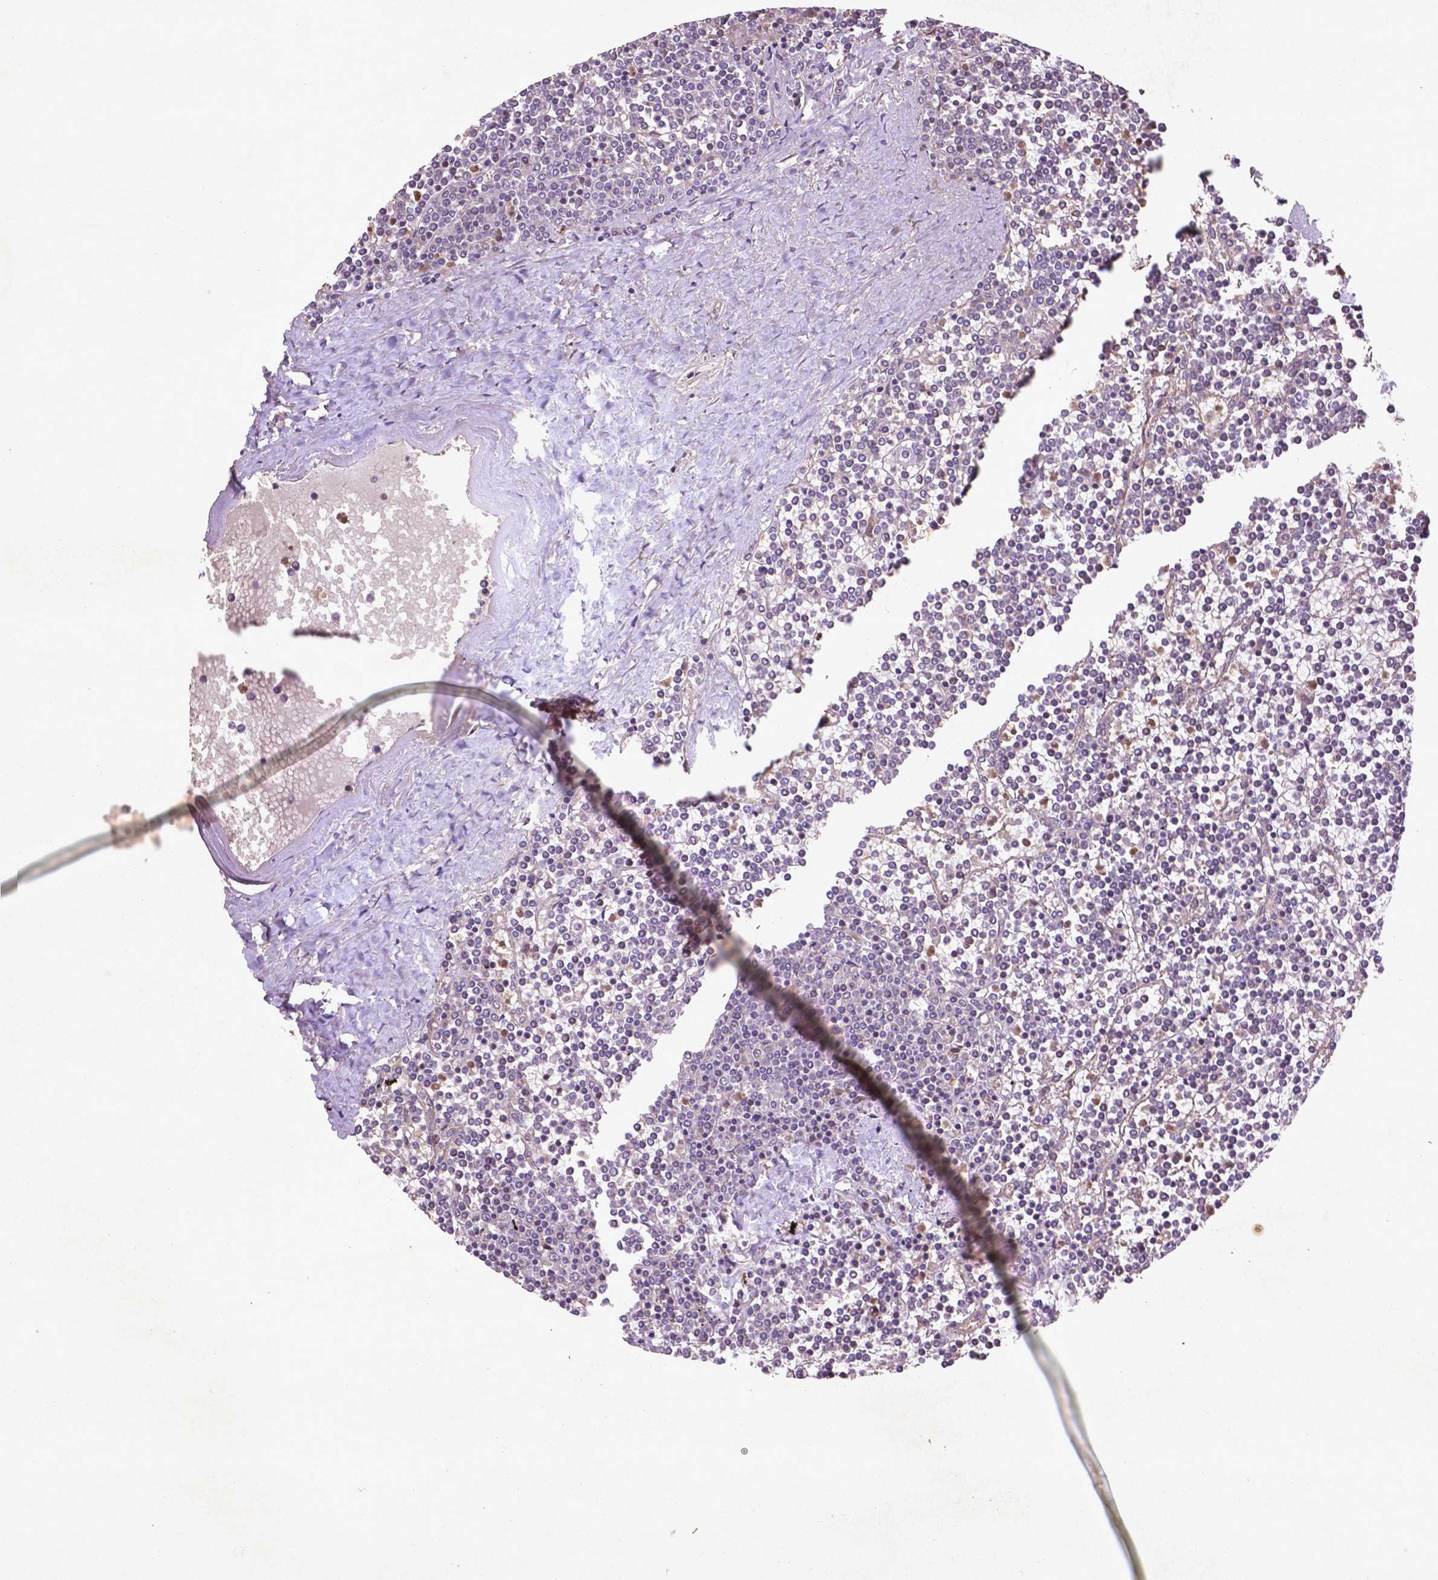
{"staining": {"intensity": "negative", "quantity": "none", "location": "none"}, "tissue": "lymphoma", "cell_type": "Tumor cells", "image_type": "cancer", "snomed": [{"axis": "morphology", "description": "Malignant lymphoma, non-Hodgkin's type, Low grade"}, {"axis": "topography", "description": "Spleen"}], "caption": "This is an immunohistochemistry (IHC) photomicrograph of human lymphoma. There is no positivity in tumor cells.", "gene": "COQ2", "patient": {"sex": "female", "age": 19}}